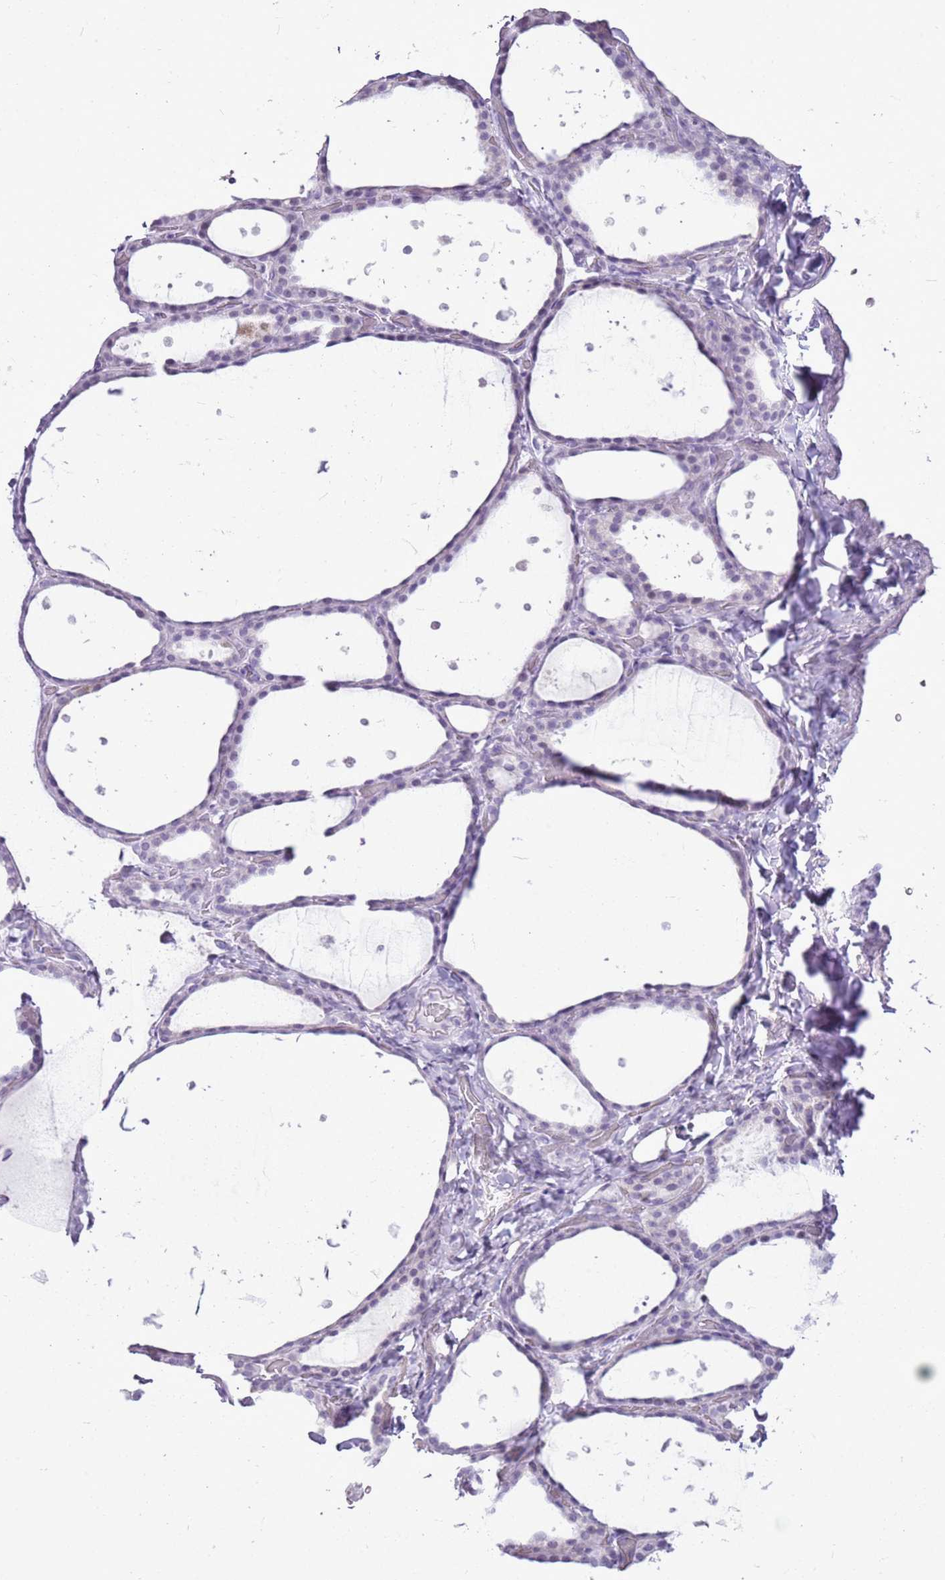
{"staining": {"intensity": "moderate", "quantity": "<25%", "location": "cytoplasmic/membranous"}, "tissue": "thyroid gland", "cell_type": "Glandular cells", "image_type": "normal", "snomed": [{"axis": "morphology", "description": "Normal tissue, NOS"}, {"axis": "topography", "description": "Thyroid gland"}], "caption": "Moderate cytoplasmic/membranous positivity for a protein is identified in approximately <25% of glandular cells of unremarkable thyroid gland using immunohistochemistry.", "gene": "RPL3L", "patient": {"sex": "female", "age": 44}}